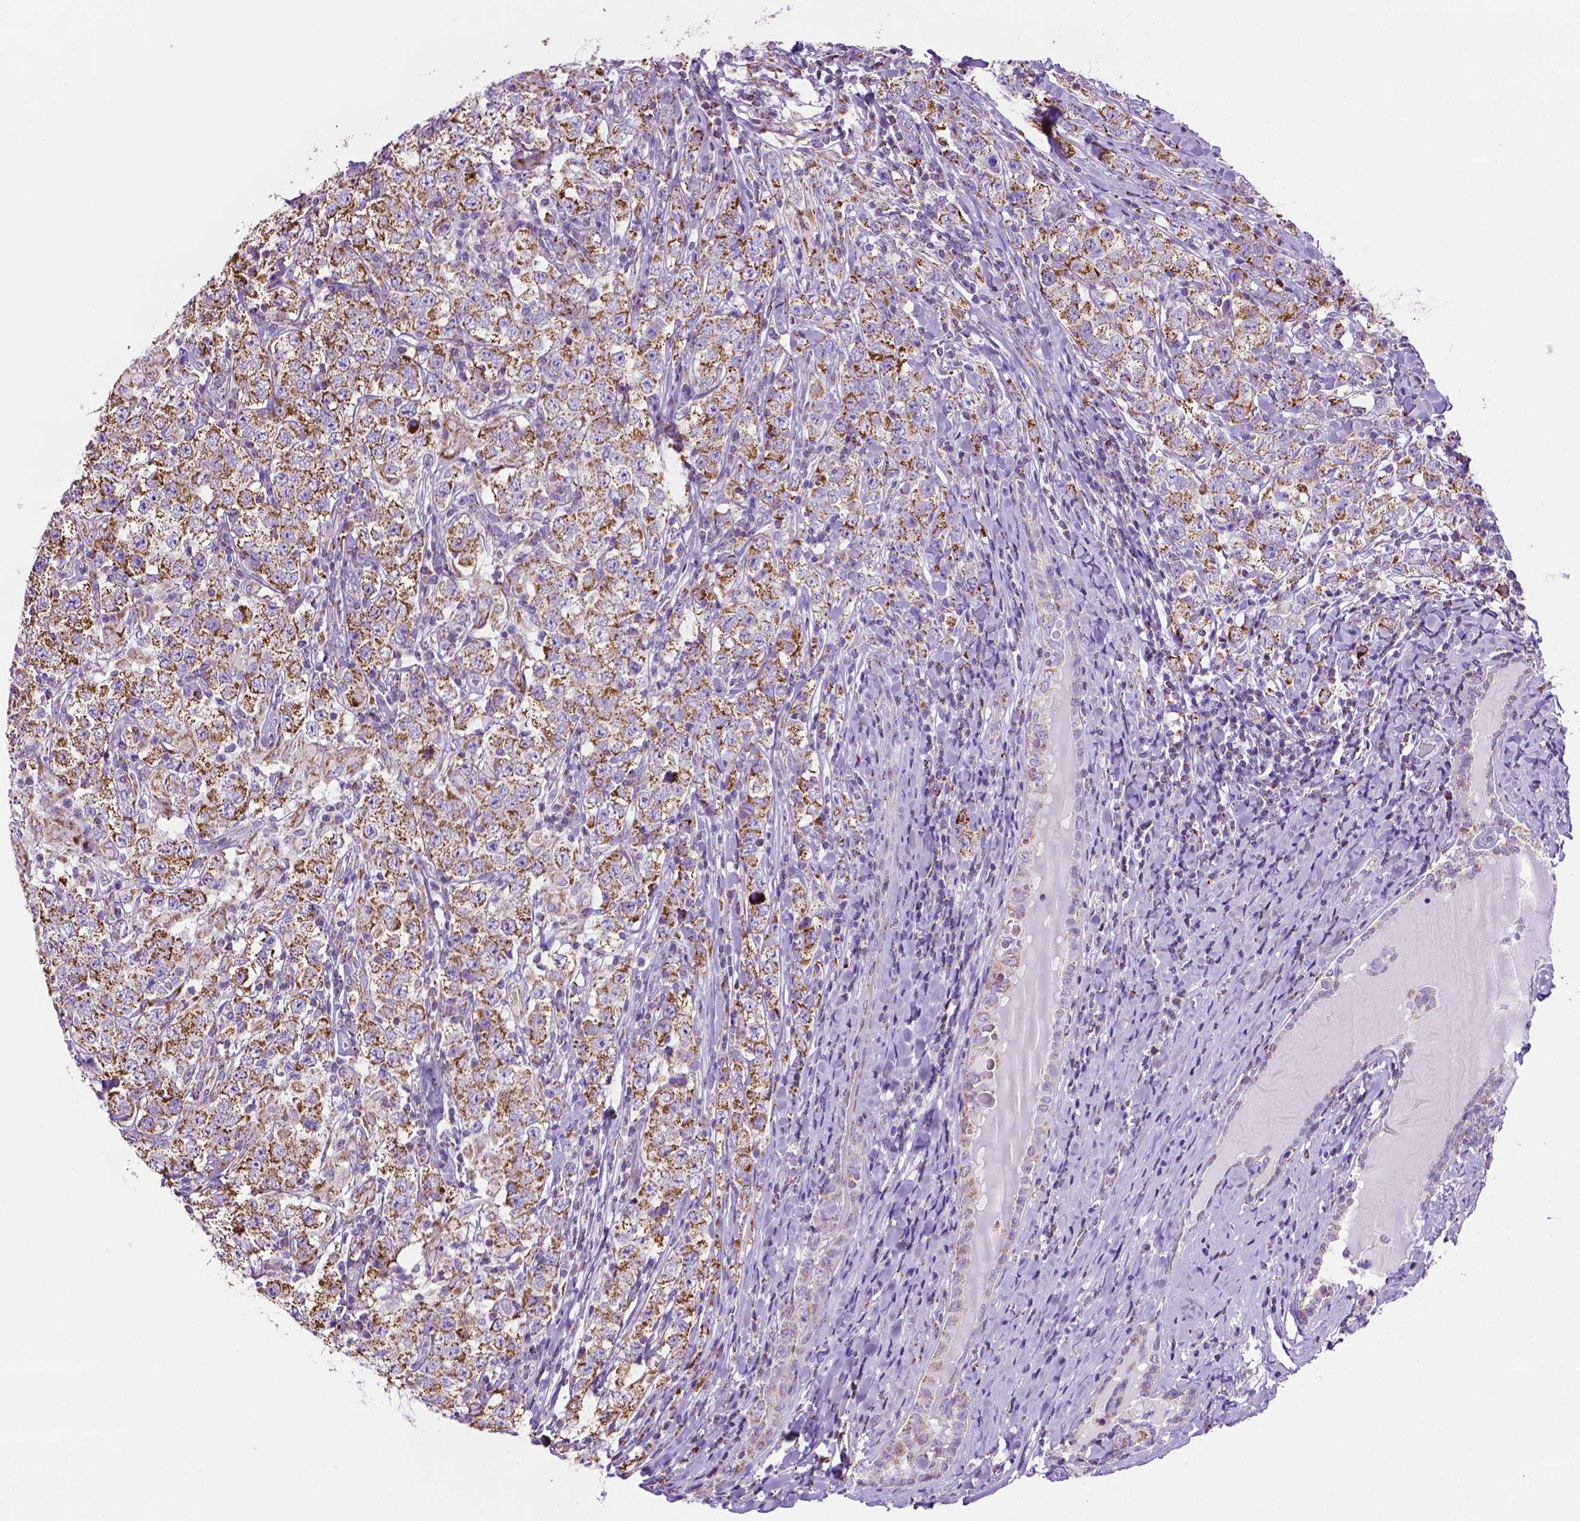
{"staining": {"intensity": "strong", "quantity": ">75%", "location": "cytoplasmic/membranous"}, "tissue": "testis cancer", "cell_type": "Tumor cells", "image_type": "cancer", "snomed": [{"axis": "morphology", "description": "Seminoma, NOS"}, {"axis": "morphology", "description": "Carcinoma, Embryonal, NOS"}, {"axis": "topography", "description": "Testis"}], "caption": "This histopathology image displays immunohistochemistry (IHC) staining of embryonal carcinoma (testis), with high strong cytoplasmic/membranous expression in about >75% of tumor cells.", "gene": "GDPD5", "patient": {"sex": "male", "age": 41}}